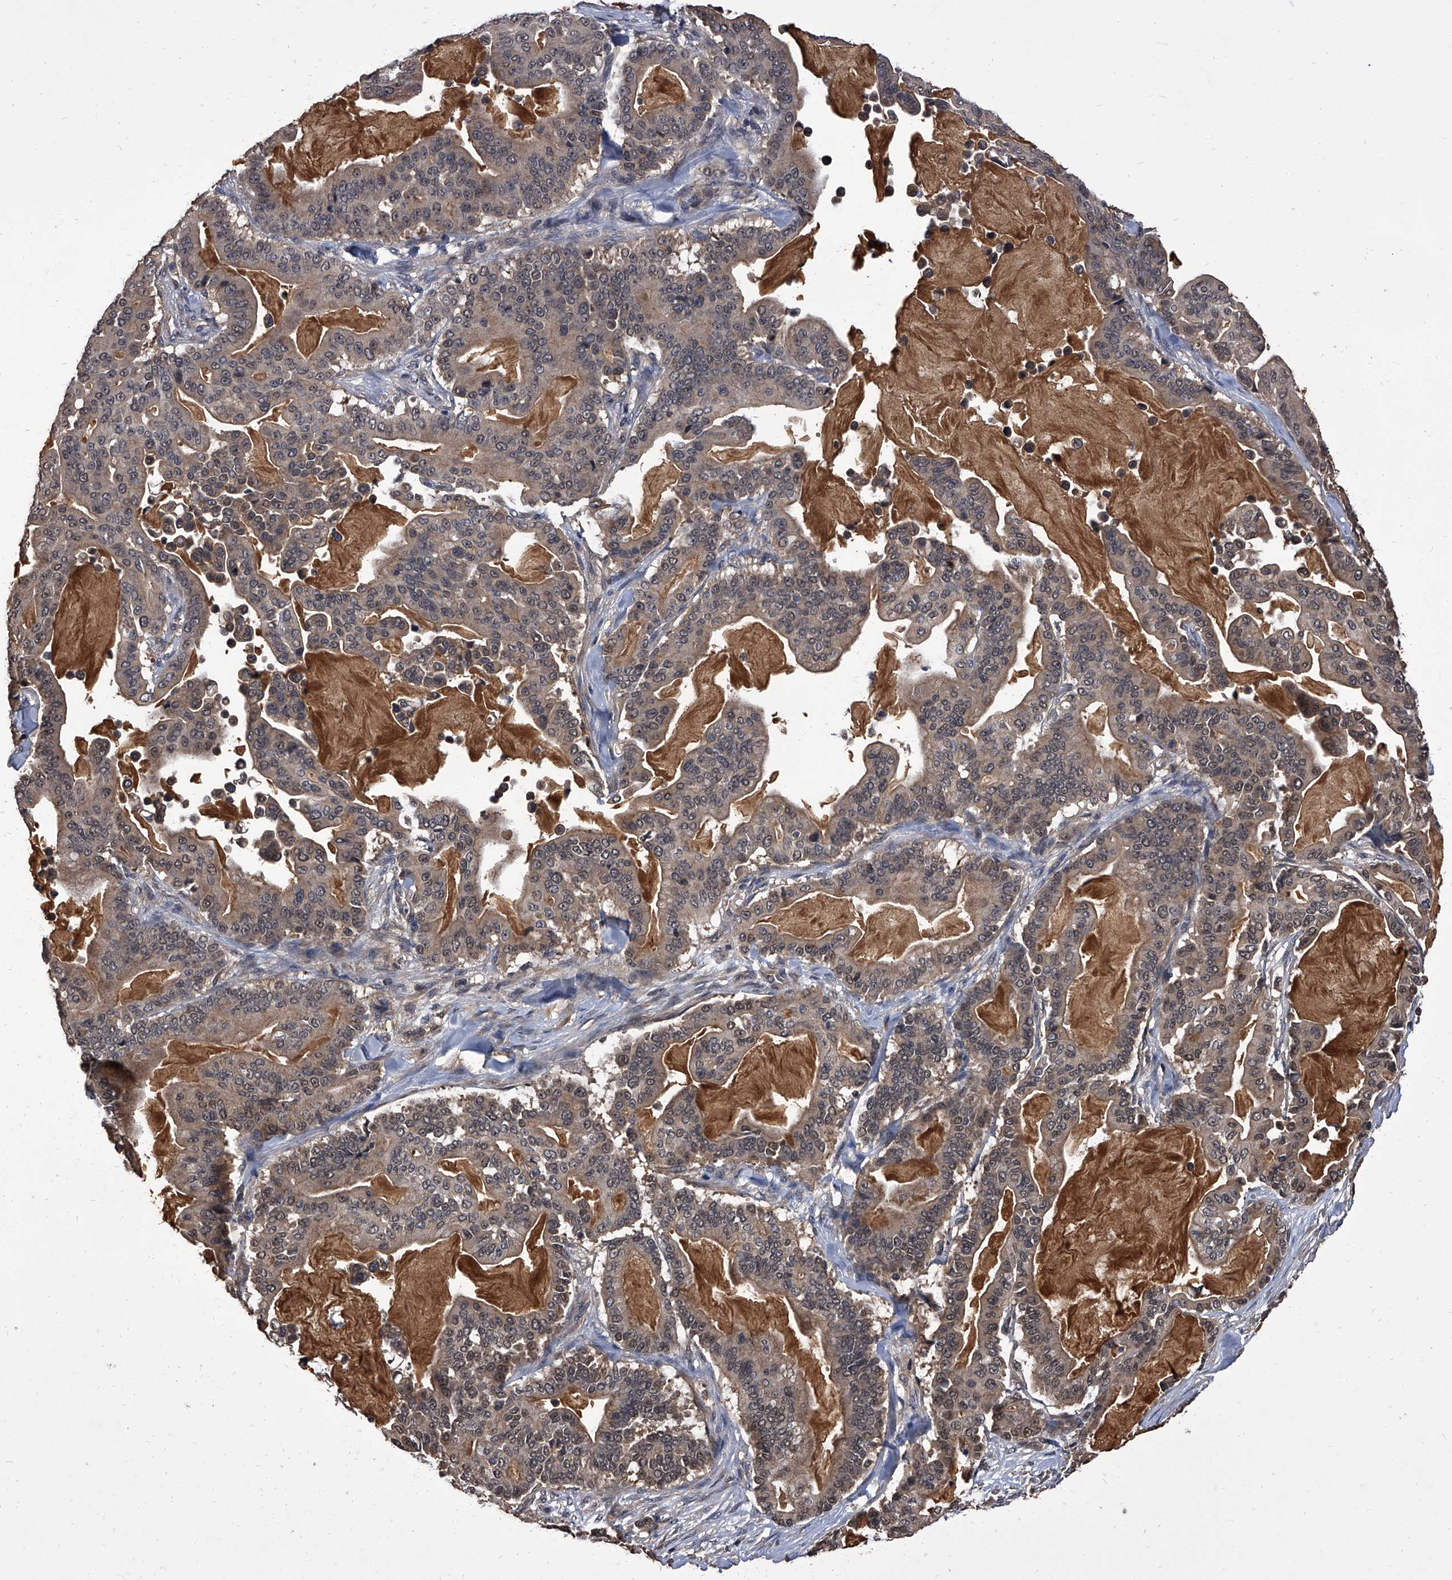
{"staining": {"intensity": "weak", "quantity": ">75%", "location": "cytoplasmic/membranous,nuclear"}, "tissue": "pancreatic cancer", "cell_type": "Tumor cells", "image_type": "cancer", "snomed": [{"axis": "morphology", "description": "Adenocarcinoma, NOS"}, {"axis": "topography", "description": "Pancreas"}], "caption": "Protein analysis of adenocarcinoma (pancreatic) tissue displays weak cytoplasmic/membranous and nuclear positivity in about >75% of tumor cells.", "gene": "SLC18B1", "patient": {"sex": "male", "age": 63}}